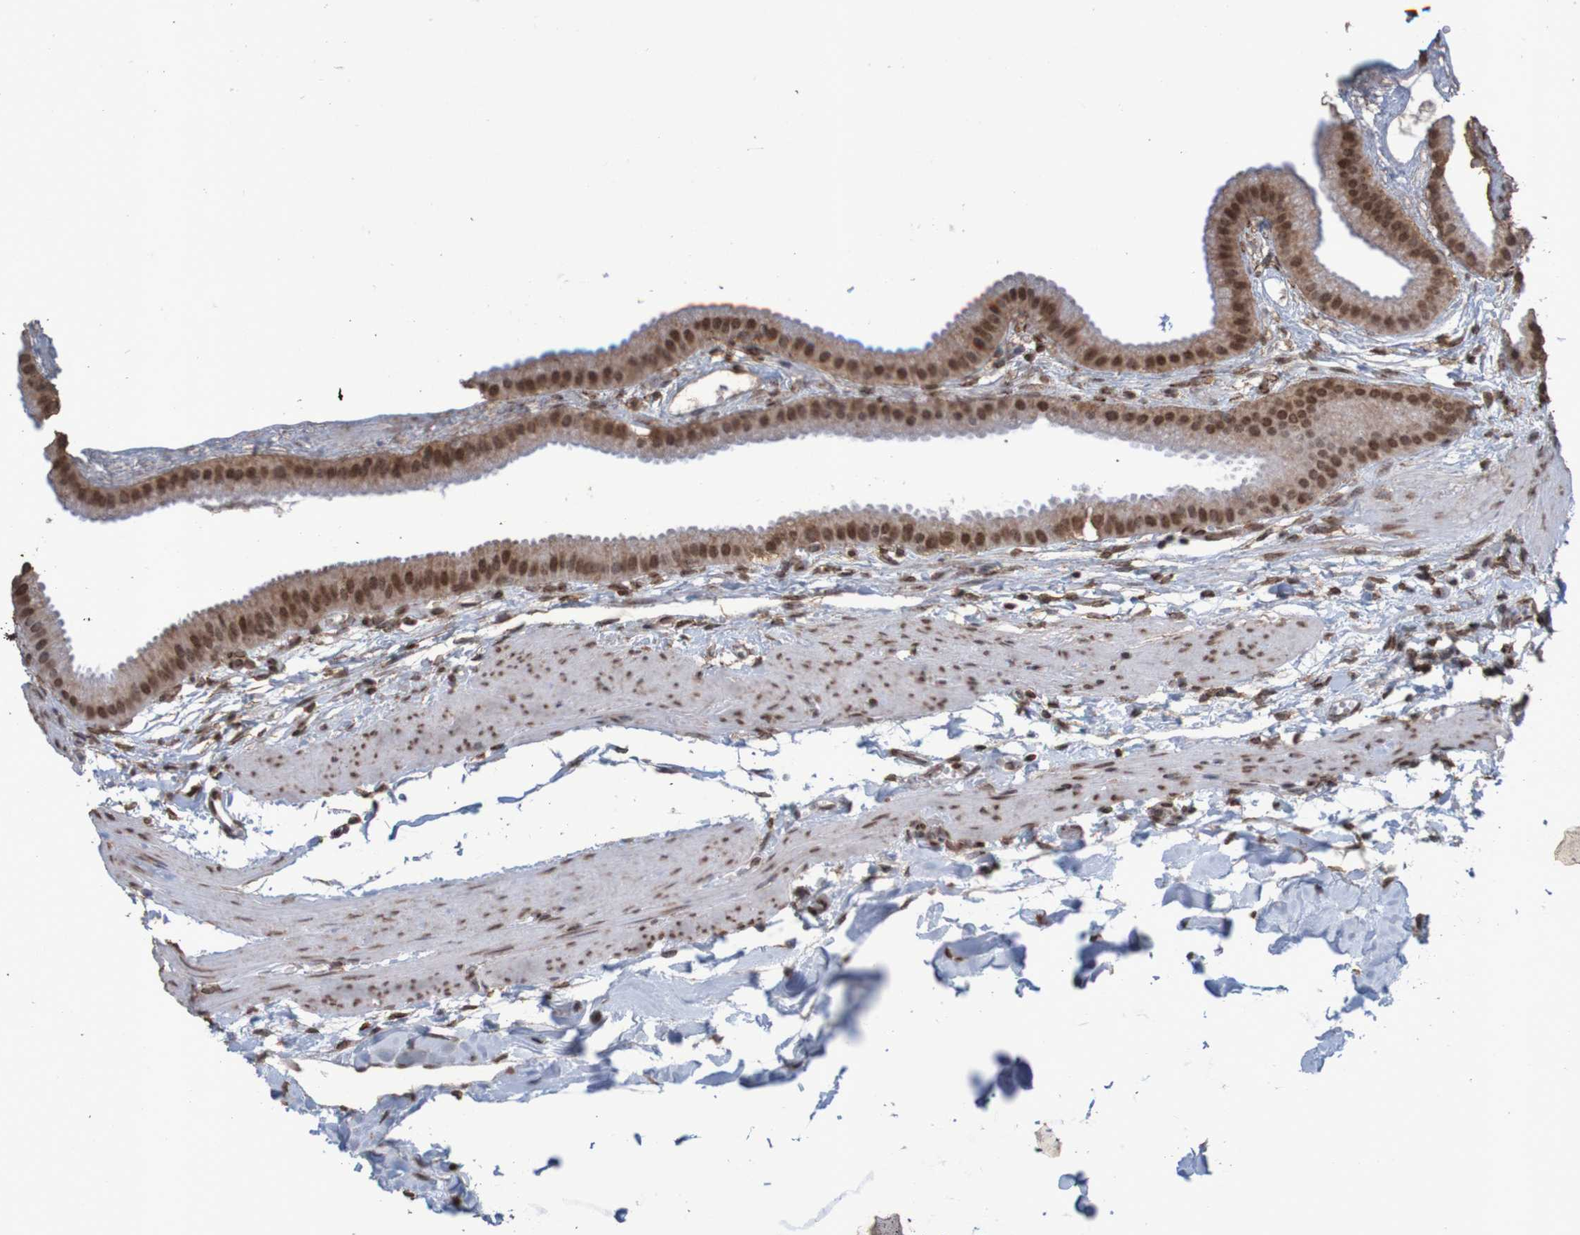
{"staining": {"intensity": "strong", "quantity": ">75%", "location": "cytoplasmic/membranous,nuclear"}, "tissue": "gallbladder", "cell_type": "Glandular cells", "image_type": "normal", "snomed": [{"axis": "morphology", "description": "Normal tissue, NOS"}, {"axis": "topography", "description": "Gallbladder"}], "caption": "Immunohistochemical staining of normal human gallbladder shows strong cytoplasmic/membranous,nuclear protein staining in about >75% of glandular cells.", "gene": "GFI1", "patient": {"sex": "female", "age": 64}}